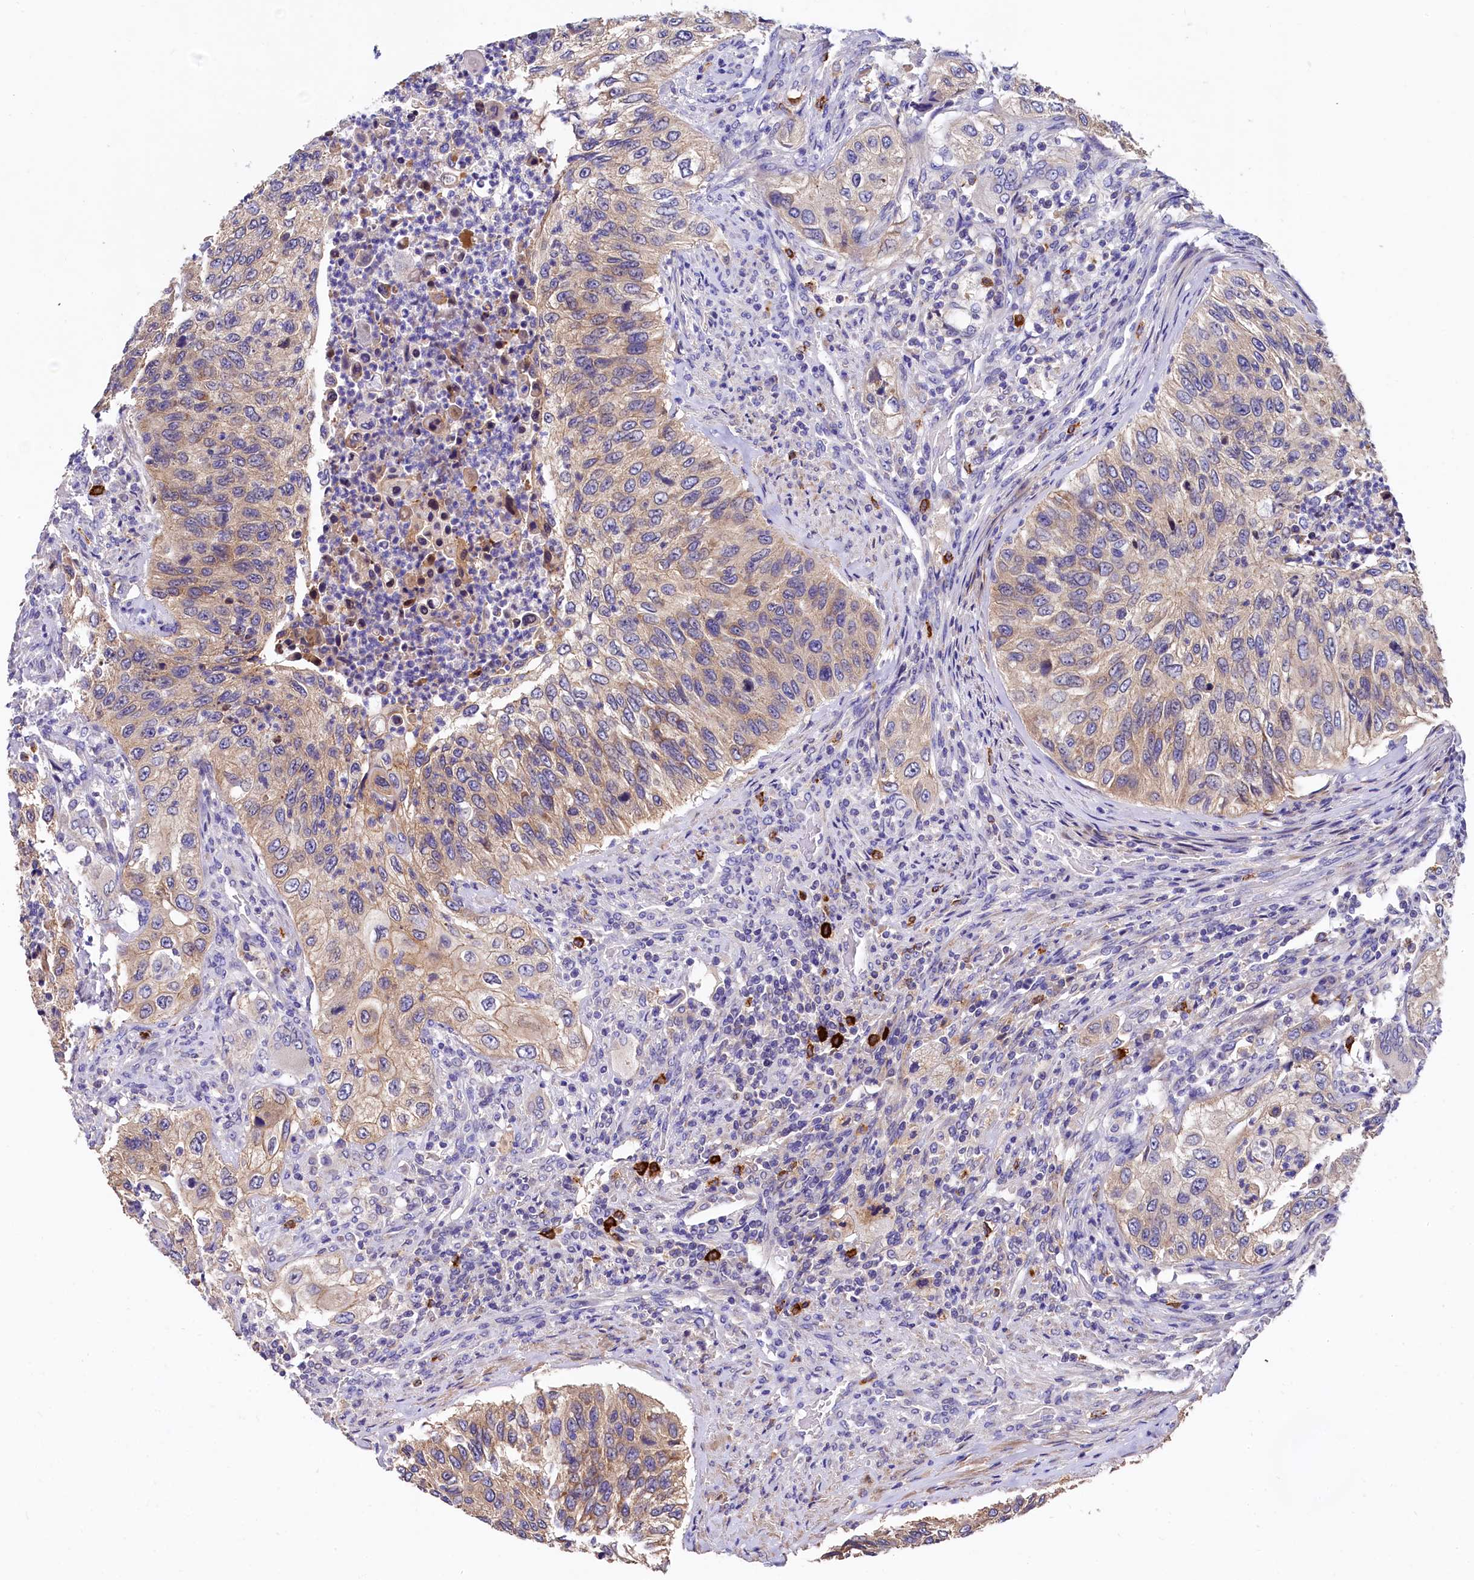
{"staining": {"intensity": "weak", "quantity": ">75%", "location": "cytoplasmic/membranous"}, "tissue": "urothelial cancer", "cell_type": "Tumor cells", "image_type": "cancer", "snomed": [{"axis": "morphology", "description": "Urothelial carcinoma, High grade"}, {"axis": "topography", "description": "Urinary bladder"}], "caption": "IHC (DAB (3,3'-diaminobenzidine)) staining of urothelial carcinoma (high-grade) demonstrates weak cytoplasmic/membranous protein staining in approximately >75% of tumor cells. (DAB (3,3'-diaminobenzidine) IHC with brightfield microscopy, high magnification).", "gene": "EPS8L2", "patient": {"sex": "female", "age": 60}}